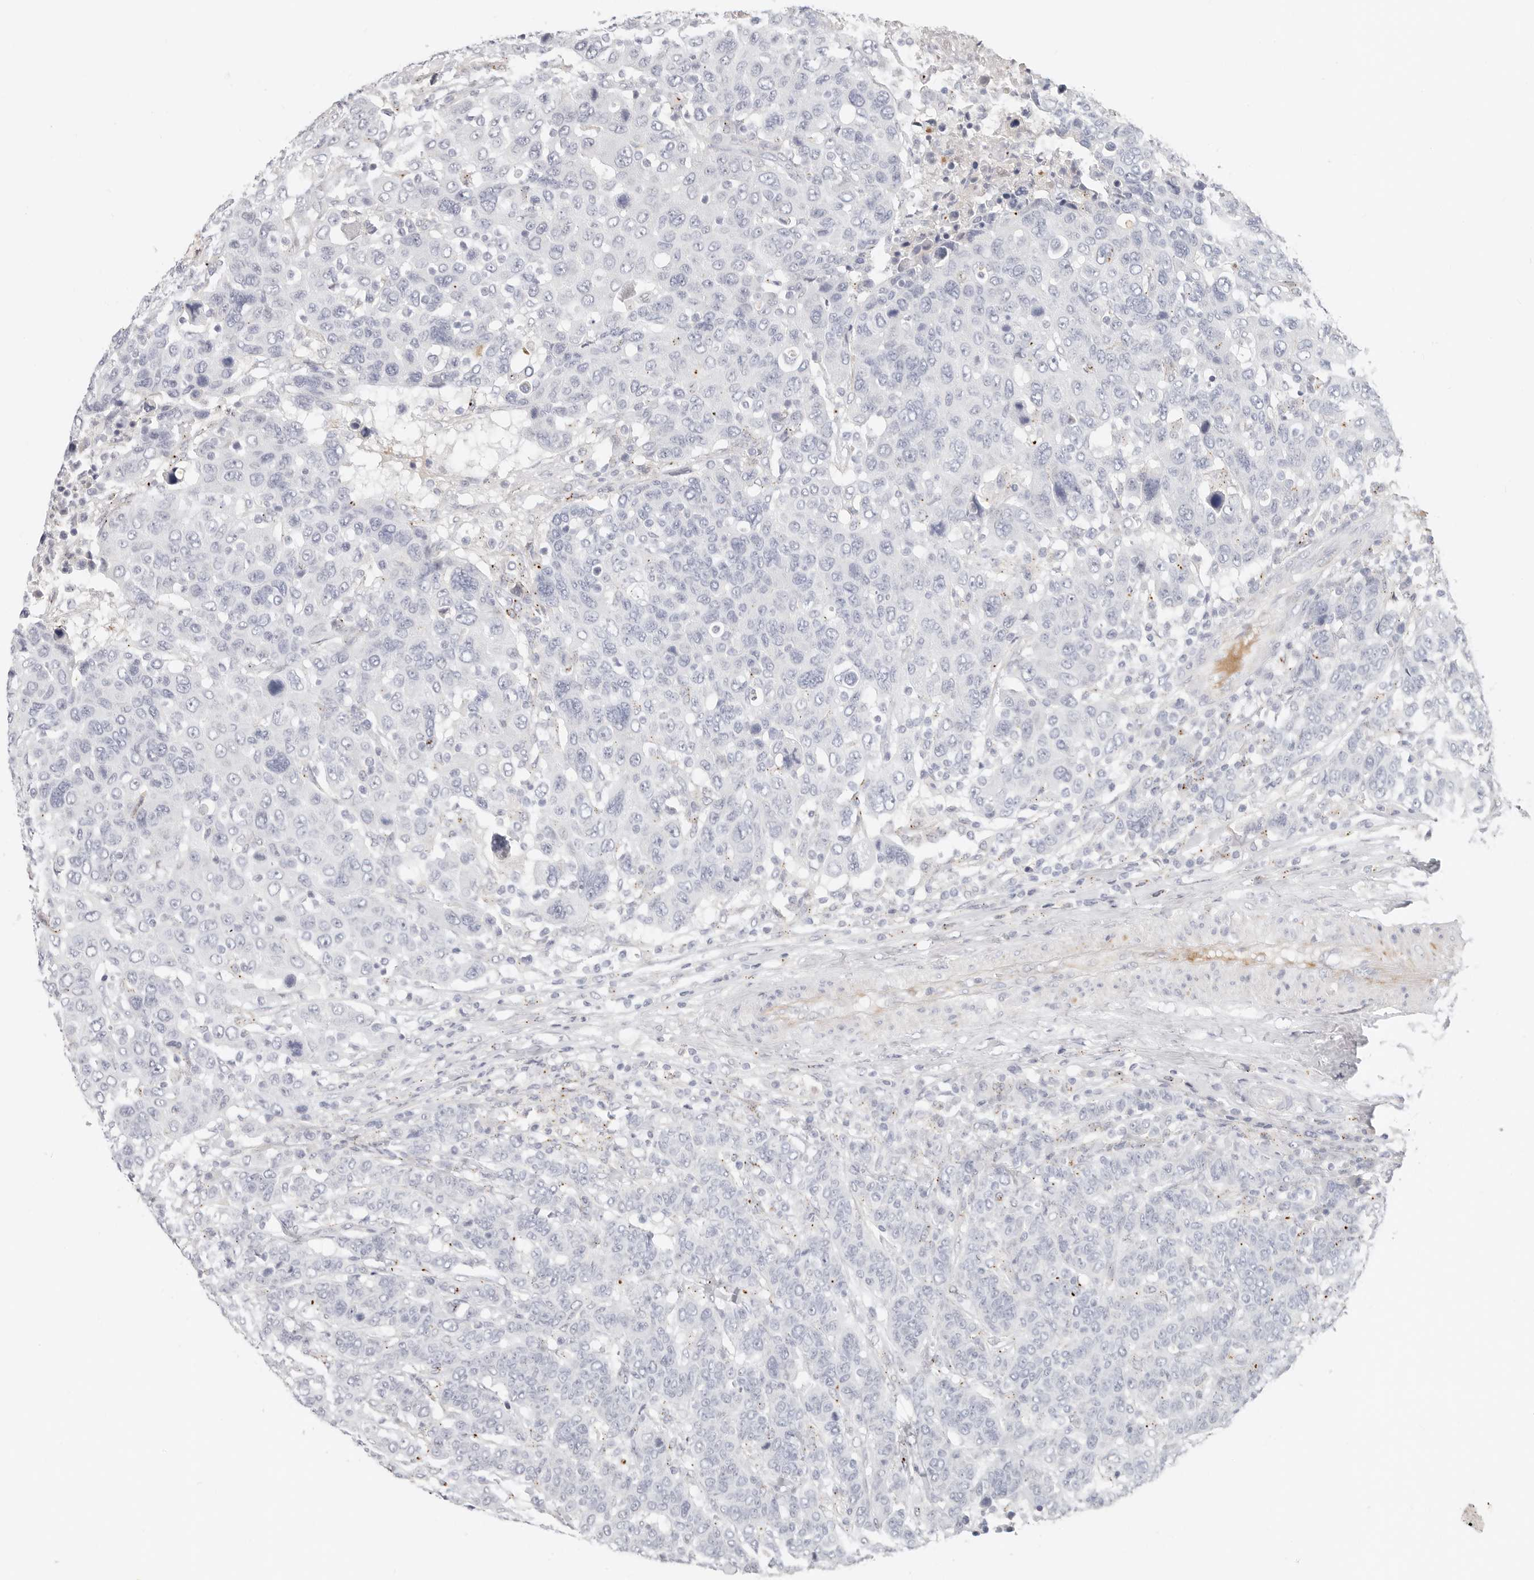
{"staining": {"intensity": "negative", "quantity": "none", "location": "none"}, "tissue": "breast cancer", "cell_type": "Tumor cells", "image_type": "cancer", "snomed": [{"axis": "morphology", "description": "Duct carcinoma"}, {"axis": "topography", "description": "Breast"}], "caption": "Immunohistochemistry (IHC) image of neoplastic tissue: breast cancer (invasive ductal carcinoma) stained with DAB (3,3'-diaminobenzidine) shows no significant protein positivity in tumor cells.", "gene": "ZRANB1", "patient": {"sex": "female", "age": 37}}